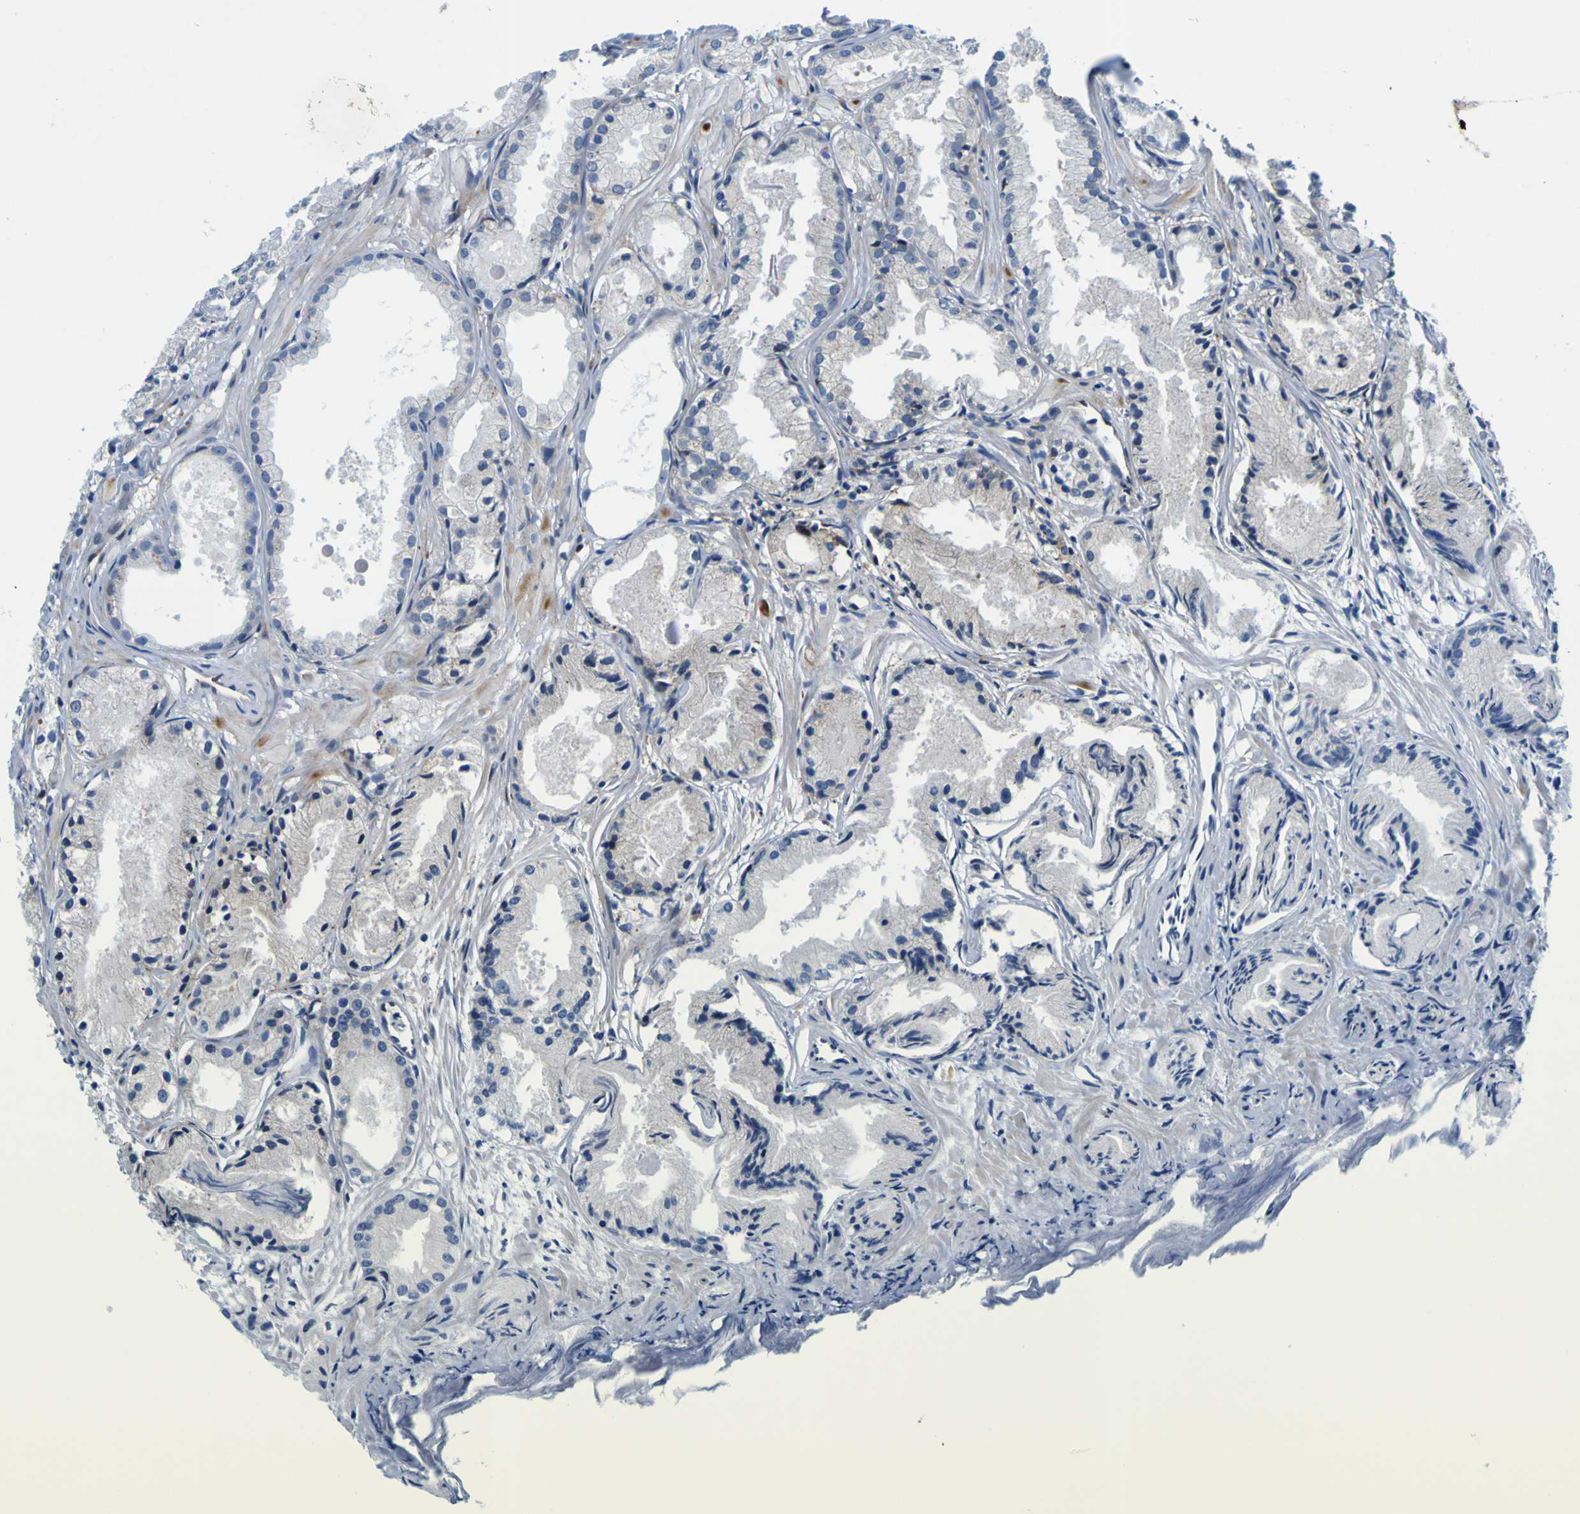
{"staining": {"intensity": "negative", "quantity": "none", "location": "none"}, "tissue": "prostate cancer", "cell_type": "Tumor cells", "image_type": "cancer", "snomed": [{"axis": "morphology", "description": "Adenocarcinoma, Low grade"}, {"axis": "topography", "description": "Prostate"}], "caption": "Immunohistochemistry (IHC) photomicrograph of prostate cancer stained for a protein (brown), which exhibits no staining in tumor cells.", "gene": "NLRP3", "patient": {"sex": "male", "age": 72}}